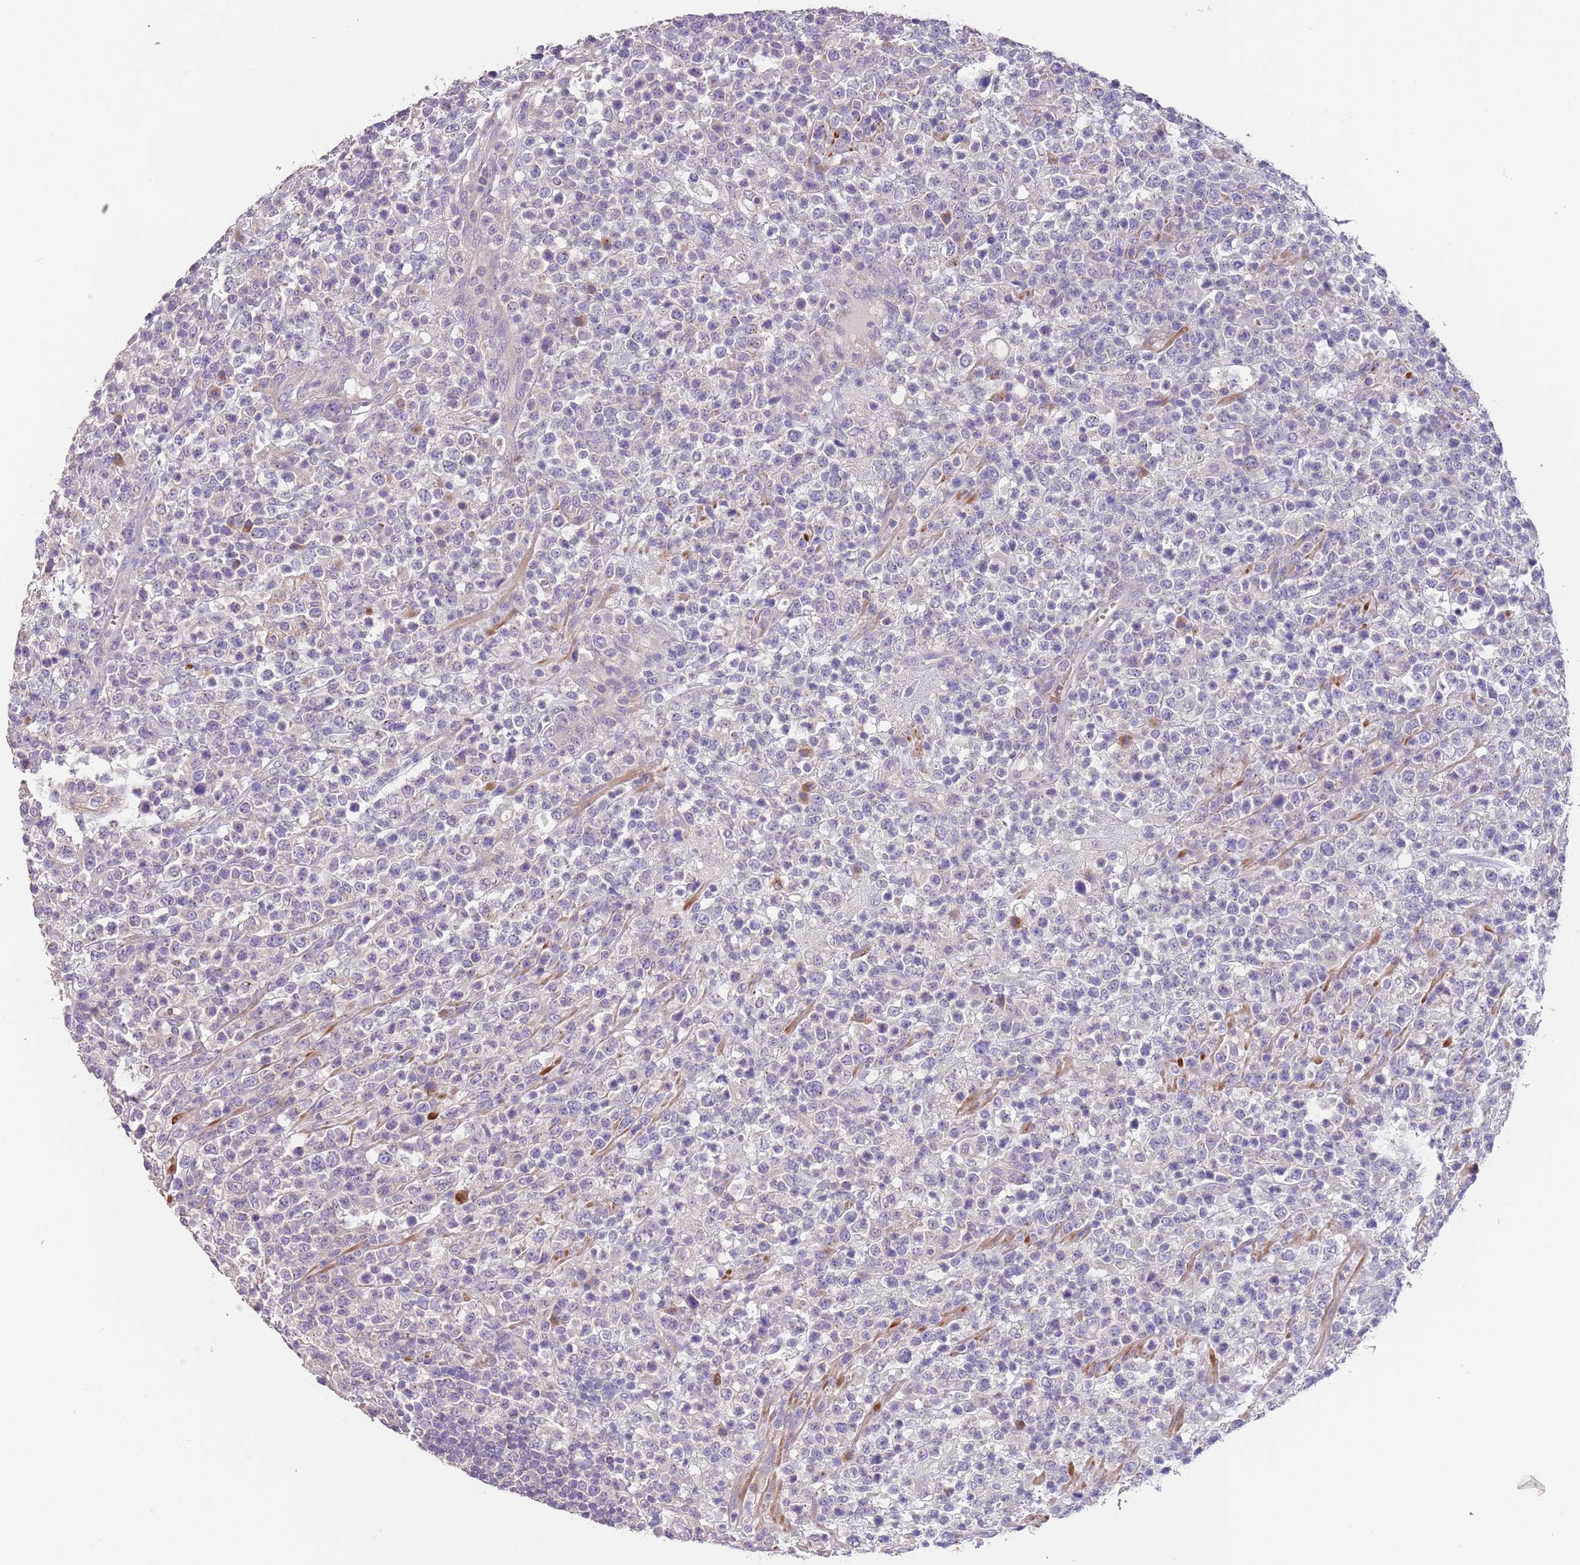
{"staining": {"intensity": "negative", "quantity": "none", "location": "none"}, "tissue": "lymphoma", "cell_type": "Tumor cells", "image_type": "cancer", "snomed": [{"axis": "morphology", "description": "Malignant lymphoma, non-Hodgkin's type, High grade"}, {"axis": "topography", "description": "Colon"}], "caption": "A photomicrograph of malignant lymphoma, non-Hodgkin's type (high-grade) stained for a protein exhibits no brown staining in tumor cells. (DAB (3,3'-diaminobenzidine) immunohistochemistry (IHC) with hematoxylin counter stain).", "gene": "ZNF658", "patient": {"sex": "female", "age": 53}}